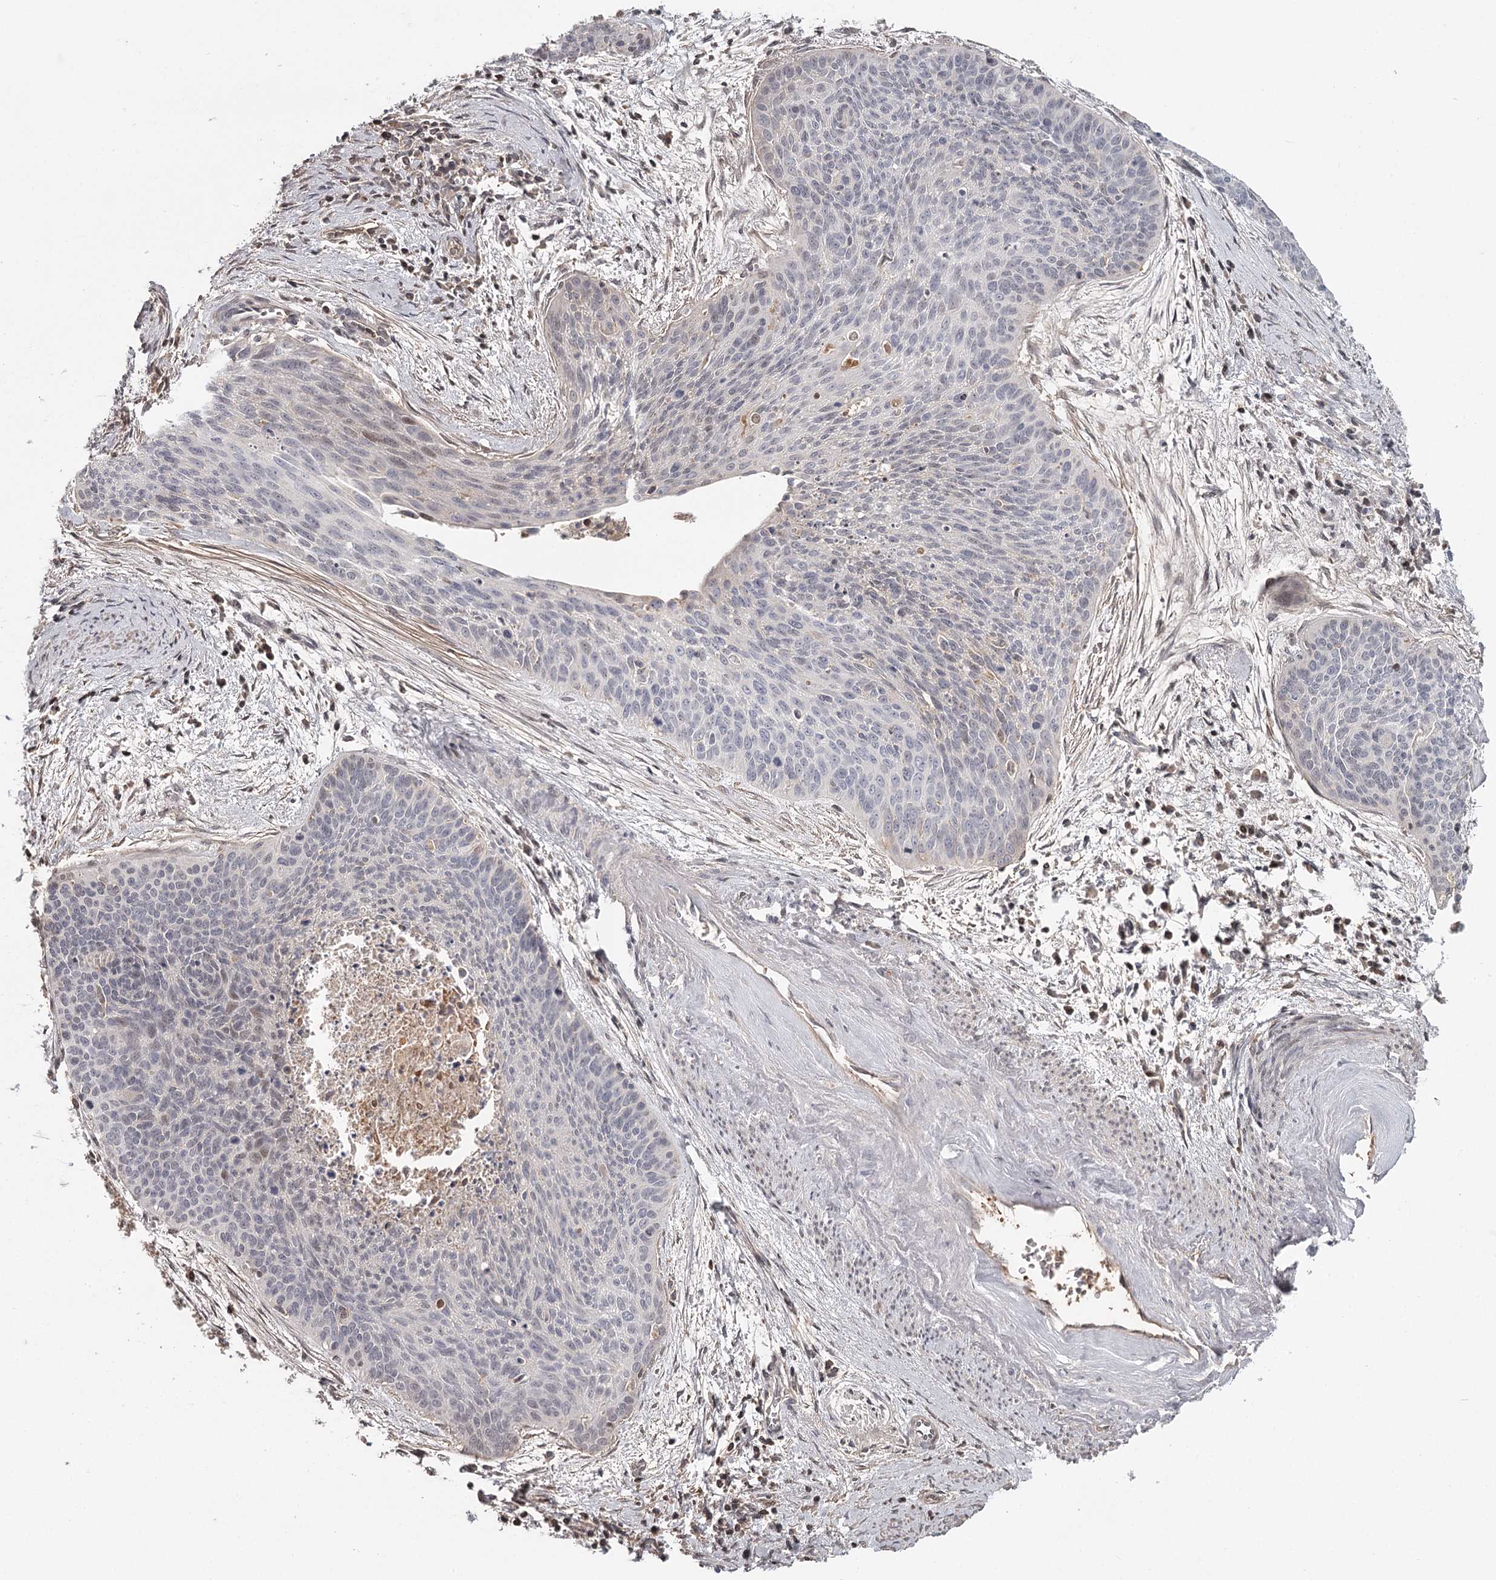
{"staining": {"intensity": "negative", "quantity": "none", "location": "none"}, "tissue": "cervical cancer", "cell_type": "Tumor cells", "image_type": "cancer", "snomed": [{"axis": "morphology", "description": "Squamous cell carcinoma, NOS"}, {"axis": "topography", "description": "Cervix"}], "caption": "Cervical cancer stained for a protein using immunohistochemistry (IHC) exhibits no positivity tumor cells.", "gene": "DHRS9", "patient": {"sex": "female", "age": 55}}